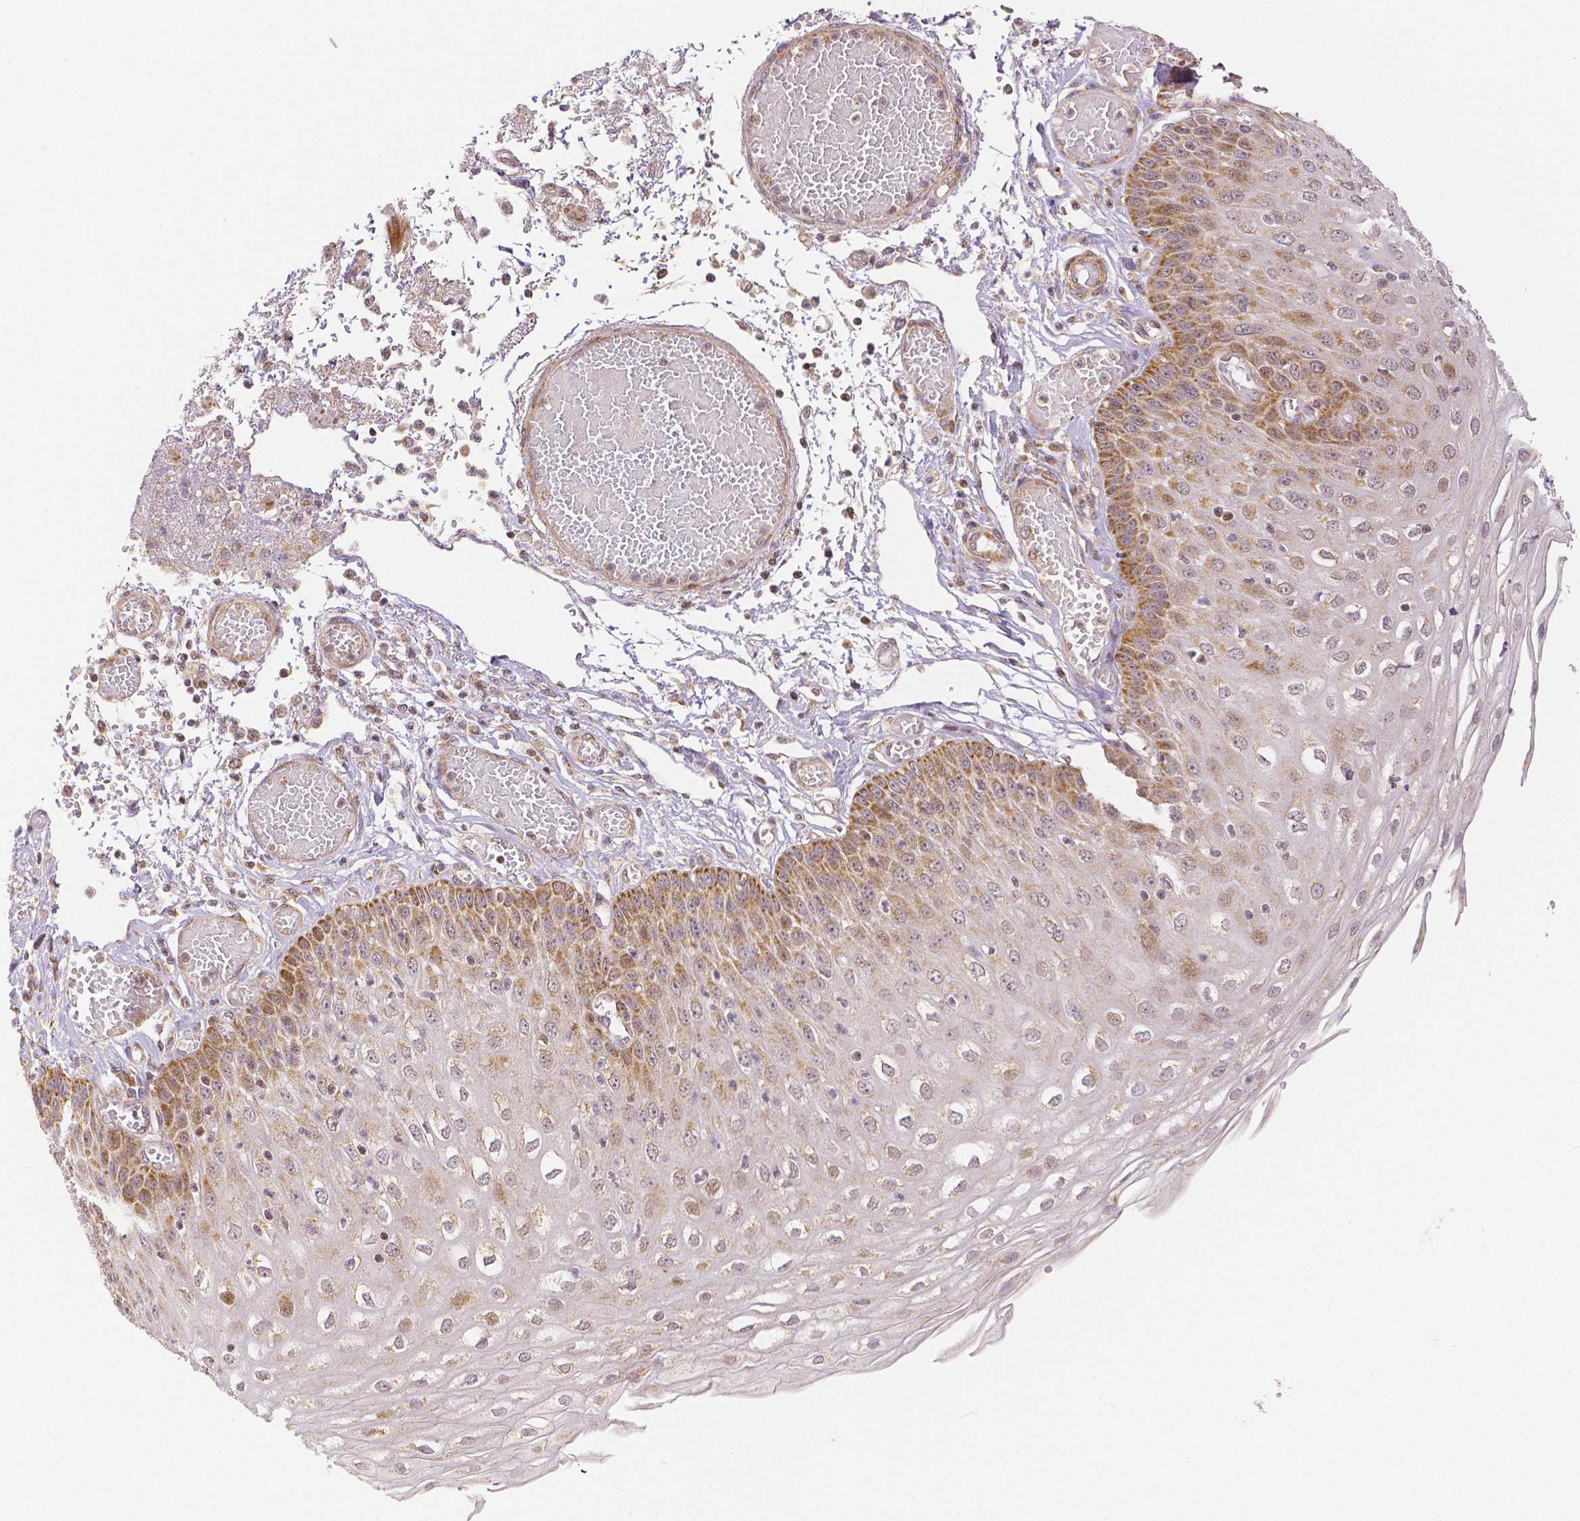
{"staining": {"intensity": "strong", "quantity": "25%-75%", "location": "cytoplasmic/membranous,nuclear"}, "tissue": "esophagus", "cell_type": "Squamous epithelial cells", "image_type": "normal", "snomed": [{"axis": "morphology", "description": "Normal tissue, NOS"}, {"axis": "morphology", "description": "Adenocarcinoma, NOS"}, {"axis": "topography", "description": "Esophagus"}], "caption": "Immunohistochemical staining of normal esophagus demonstrates 25%-75% levels of strong cytoplasmic/membranous,nuclear protein positivity in about 25%-75% of squamous epithelial cells. (Stains: DAB in brown, nuclei in blue, Microscopy: brightfield microscopy at high magnification).", "gene": "RHOT1", "patient": {"sex": "male", "age": 81}}